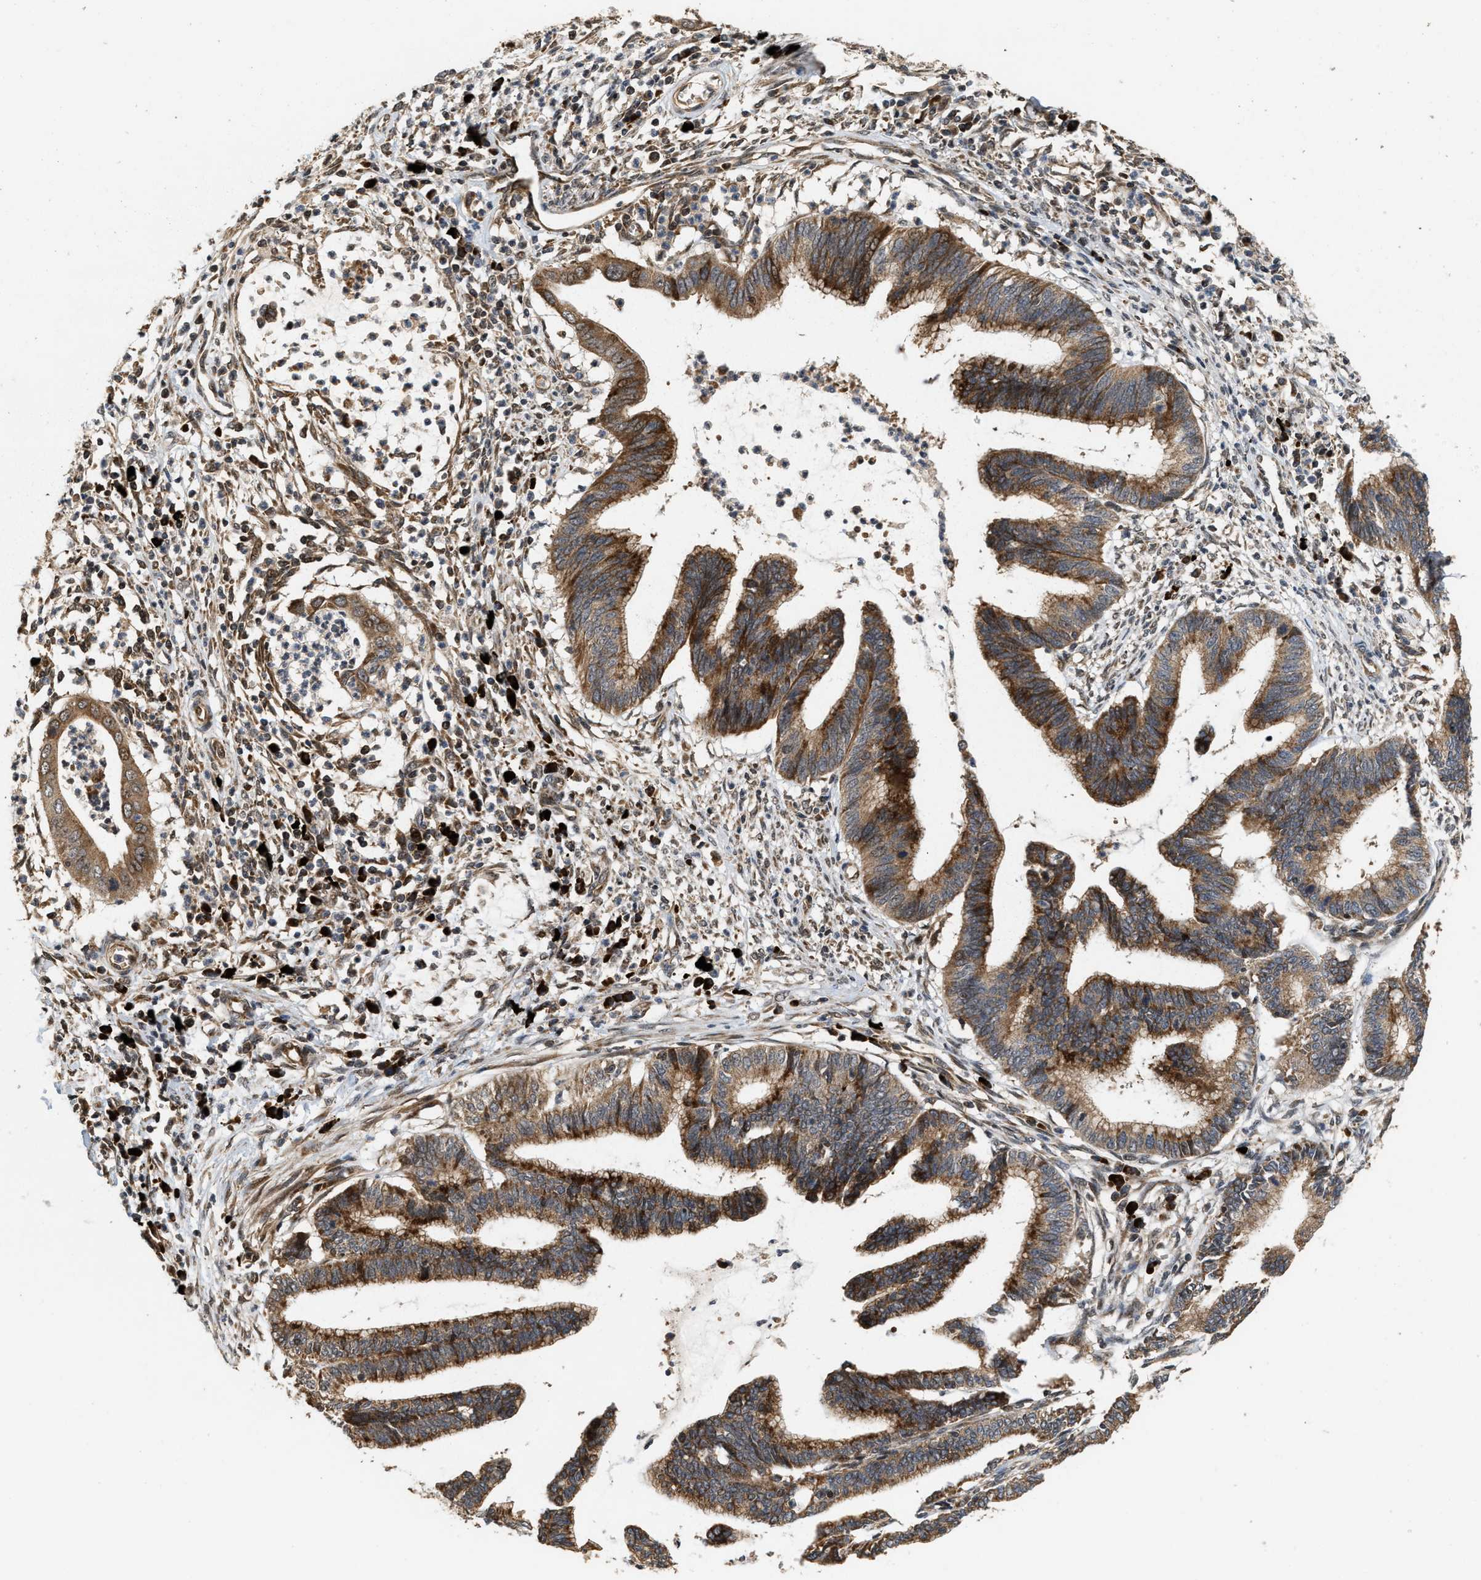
{"staining": {"intensity": "moderate", "quantity": ">75%", "location": "cytoplasmic/membranous"}, "tissue": "cervical cancer", "cell_type": "Tumor cells", "image_type": "cancer", "snomed": [{"axis": "morphology", "description": "Adenocarcinoma, NOS"}, {"axis": "topography", "description": "Cervix"}], "caption": "There is medium levels of moderate cytoplasmic/membranous expression in tumor cells of cervical cancer (adenocarcinoma), as demonstrated by immunohistochemical staining (brown color).", "gene": "ELP2", "patient": {"sex": "female", "age": 36}}